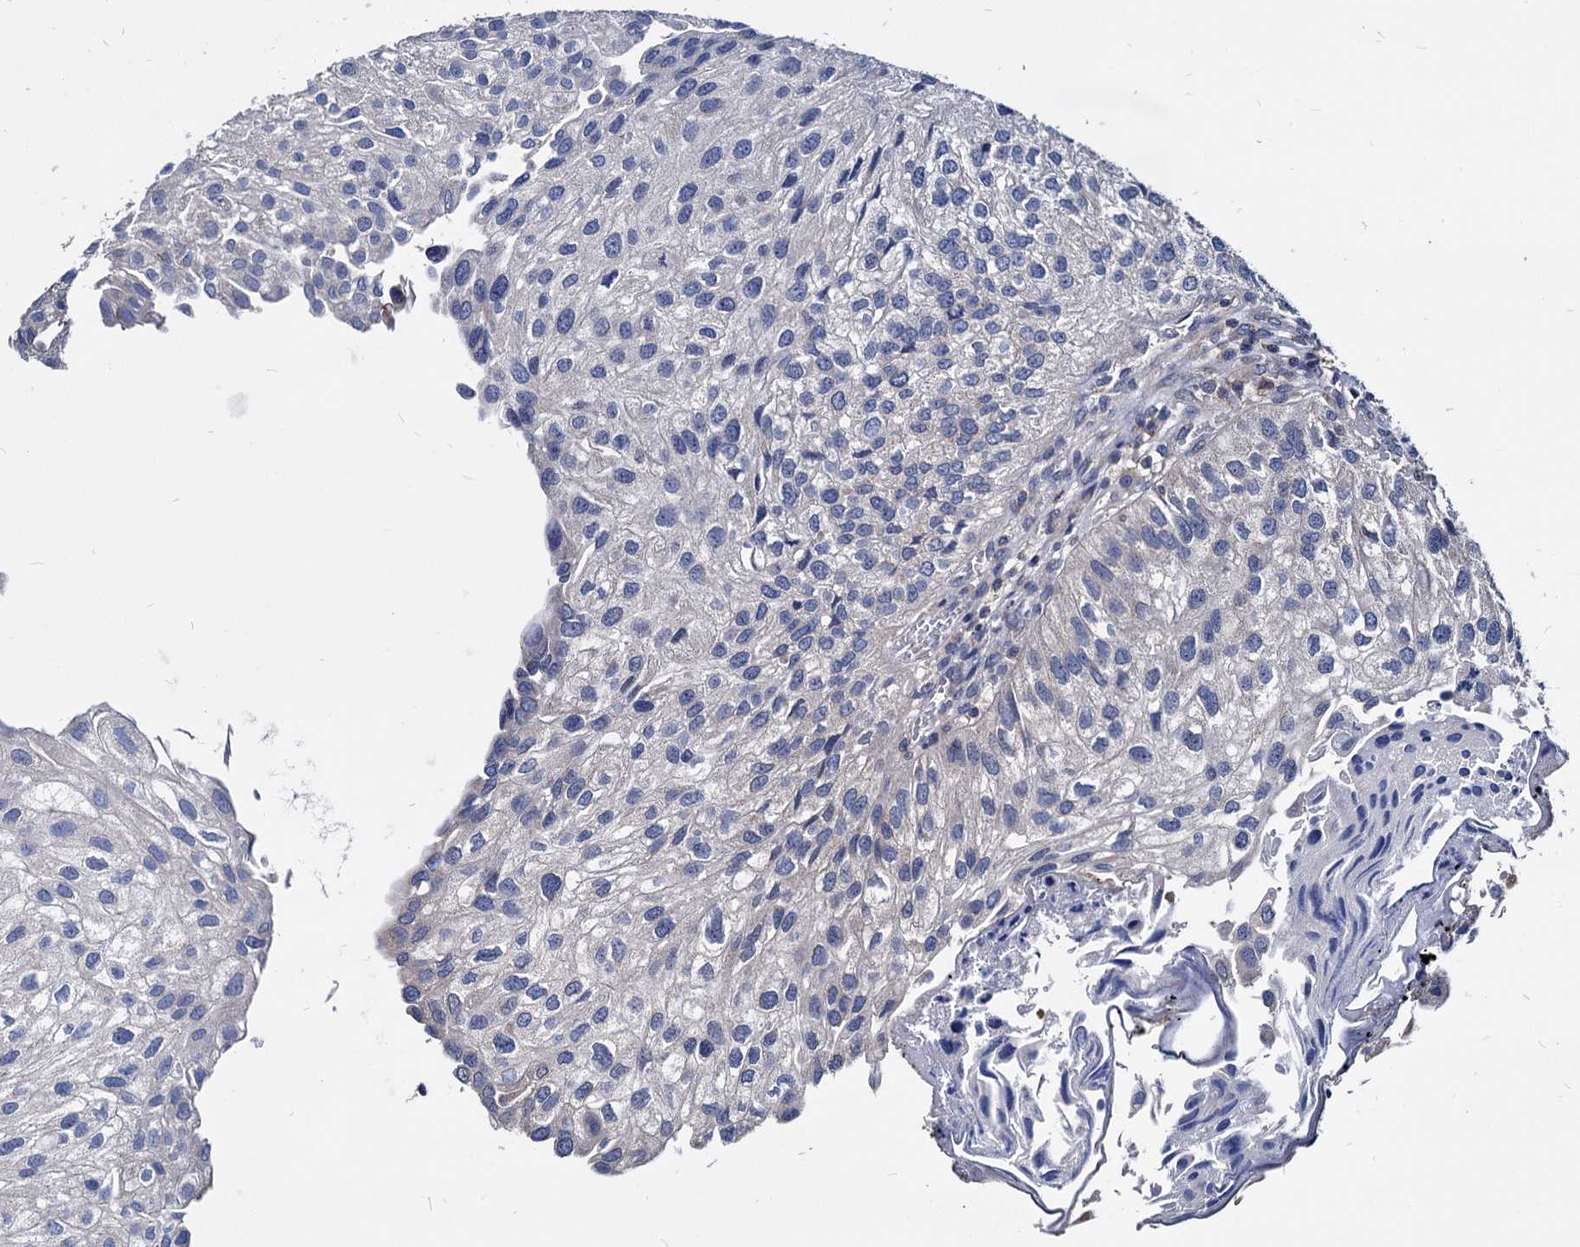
{"staining": {"intensity": "negative", "quantity": "none", "location": "none"}, "tissue": "urothelial cancer", "cell_type": "Tumor cells", "image_type": "cancer", "snomed": [{"axis": "morphology", "description": "Urothelial carcinoma, Low grade"}, {"axis": "topography", "description": "Urinary bladder"}], "caption": "There is no significant staining in tumor cells of urothelial cancer. (DAB immunohistochemistry (IHC) with hematoxylin counter stain).", "gene": "ESD", "patient": {"sex": "female", "age": 89}}